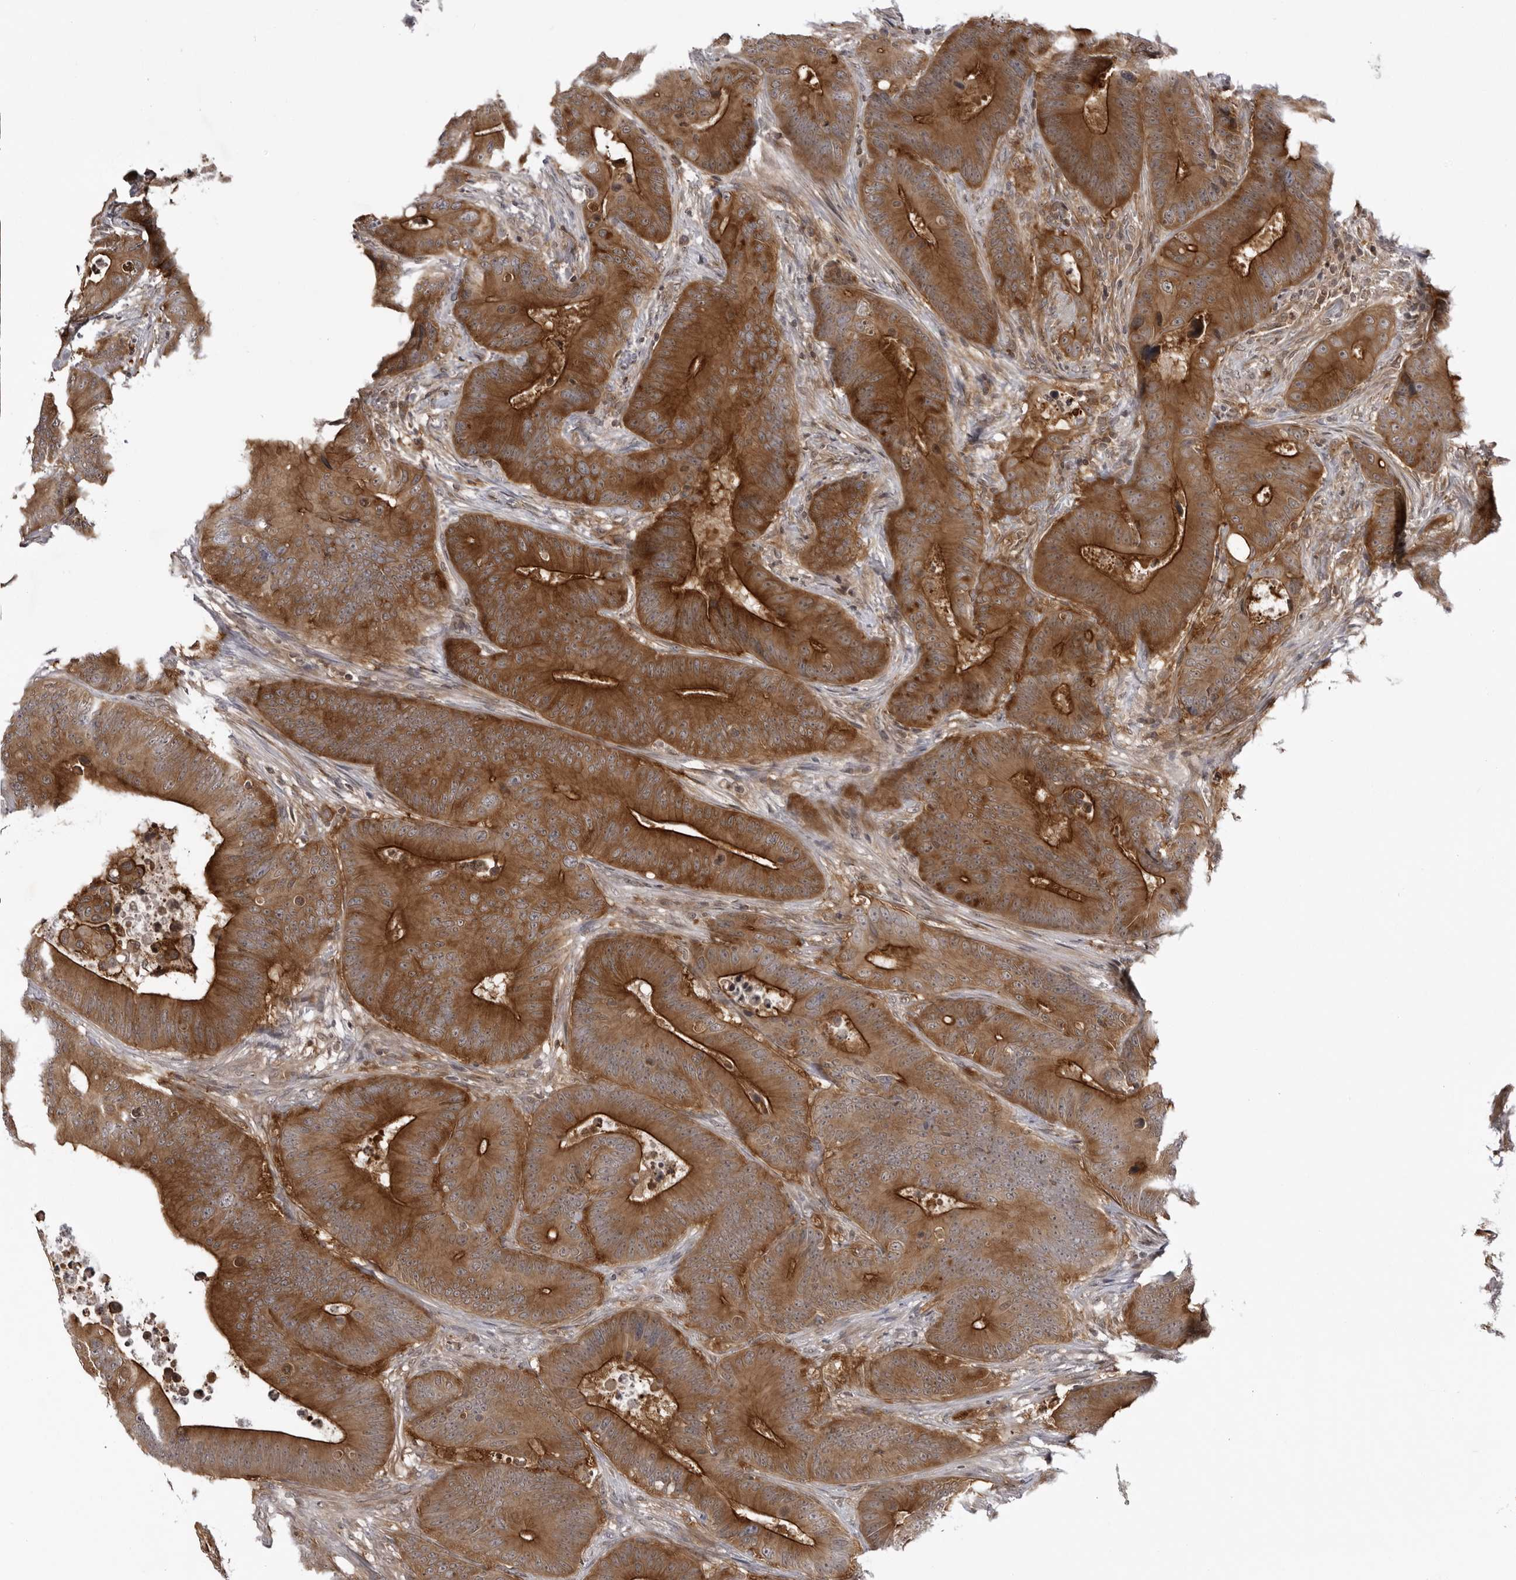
{"staining": {"intensity": "strong", "quantity": "25%-75%", "location": "cytoplasmic/membranous"}, "tissue": "colorectal cancer", "cell_type": "Tumor cells", "image_type": "cancer", "snomed": [{"axis": "morphology", "description": "Adenocarcinoma, NOS"}, {"axis": "topography", "description": "Colon"}], "caption": "Human colorectal cancer stained with a brown dye shows strong cytoplasmic/membranous positive staining in about 25%-75% of tumor cells.", "gene": "USP43", "patient": {"sex": "male", "age": 83}}